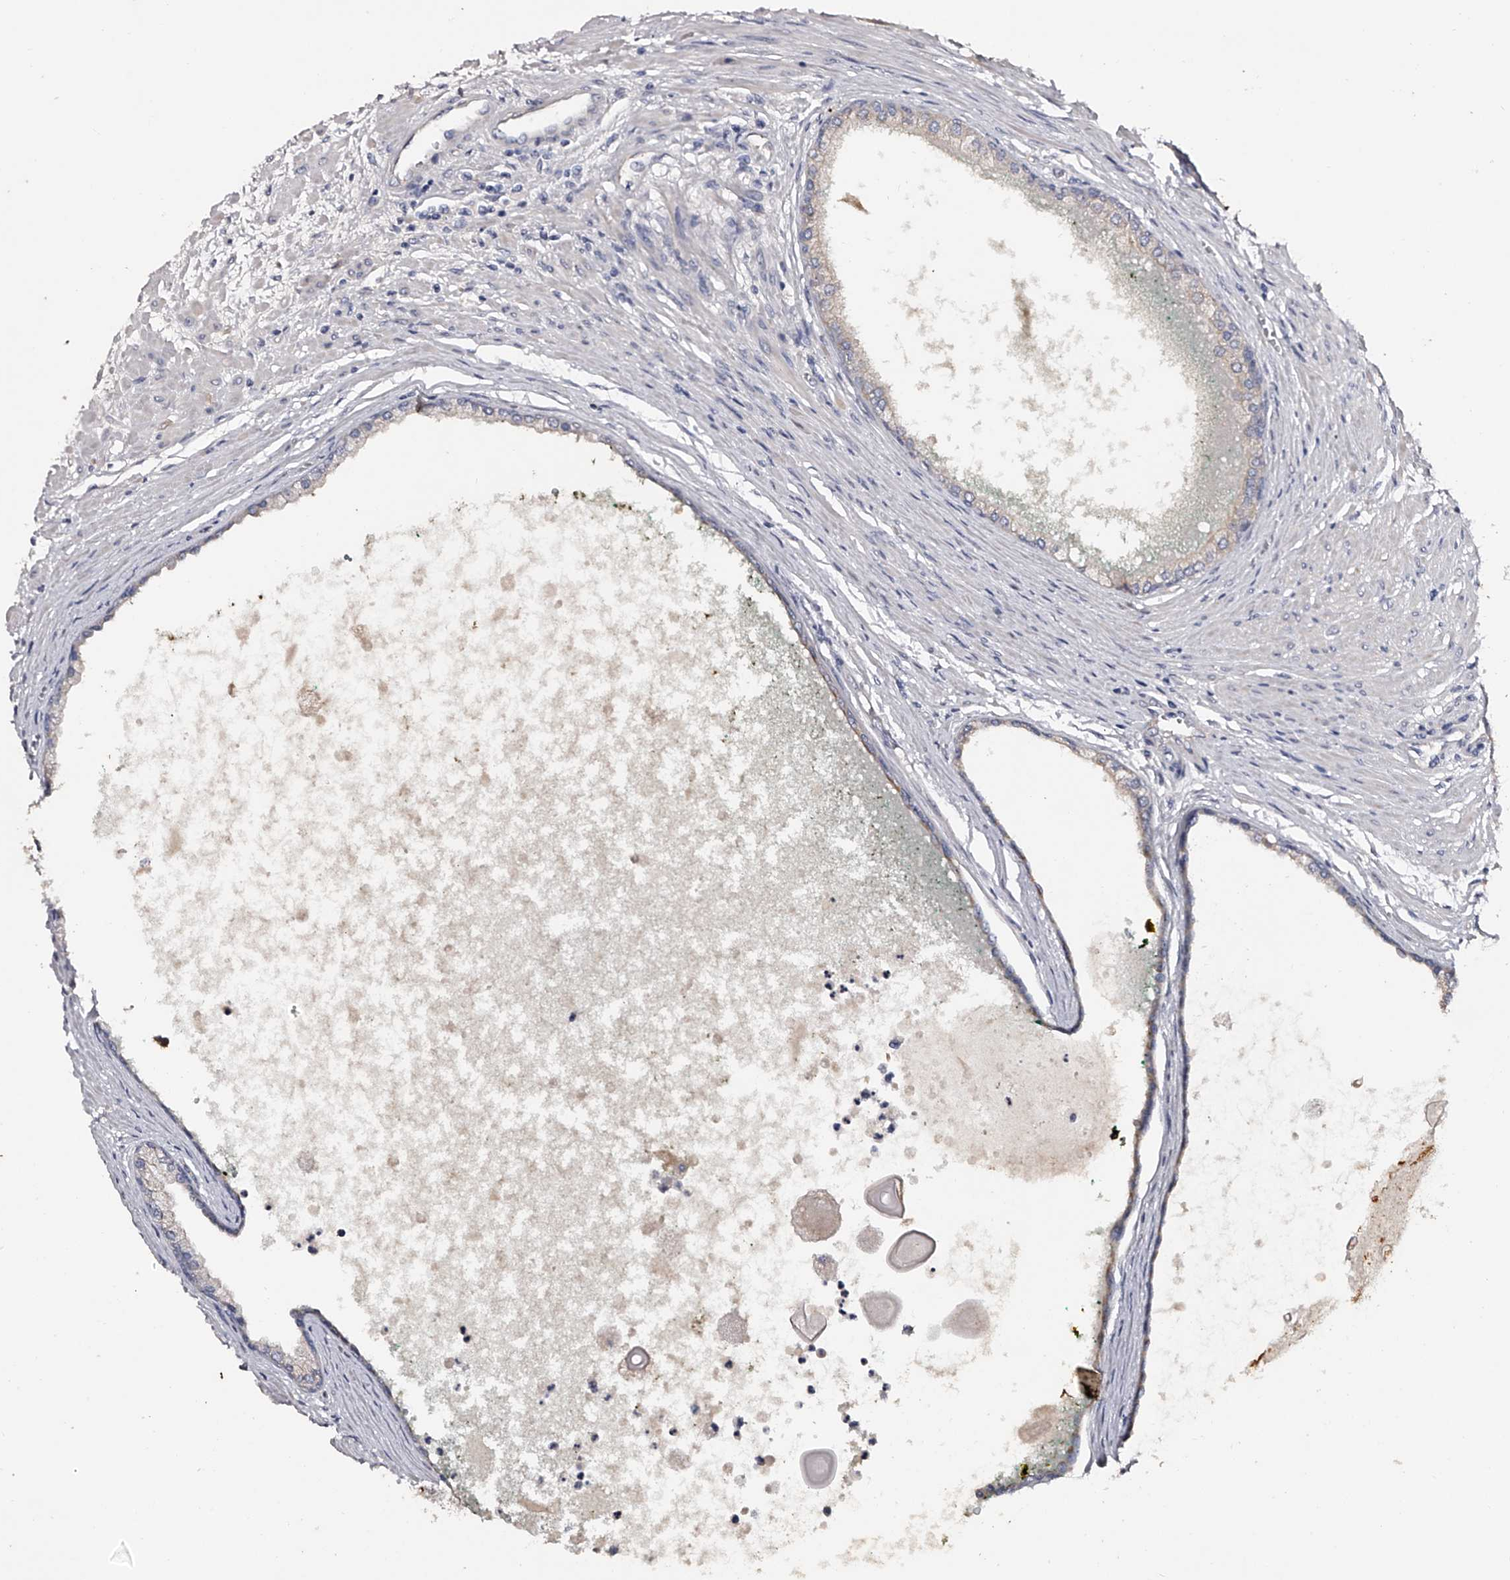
{"staining": {"intensity": "moderate", "quantity": "<25%", "location": "cytoplasmic/membranous"}, "tissue": "prostate cancer", "cell_type": "Tumor cells", "image_type": "cancer", "snomed": [{"axis": "morphology", "description": "Normal tissue, NOS"}, {"axis": "morphology", "description": "Adenocarcinoma, Low grade"}, {"axis": "topography", "description": "Prostate"}, {"axis": "topography", "description": "Peripheral nerve tissue"}], "caption": "Immunohistochemistry histopathology image of prostate adenocarcinoma (low-grade) stained for a protein (brown), which exhibits low levels of moderate cytoplasmic/membranous staining in approximately <25% of tumor cells.", "gene": "MDN1", "patient": {"sex": "male", "age": 71}}